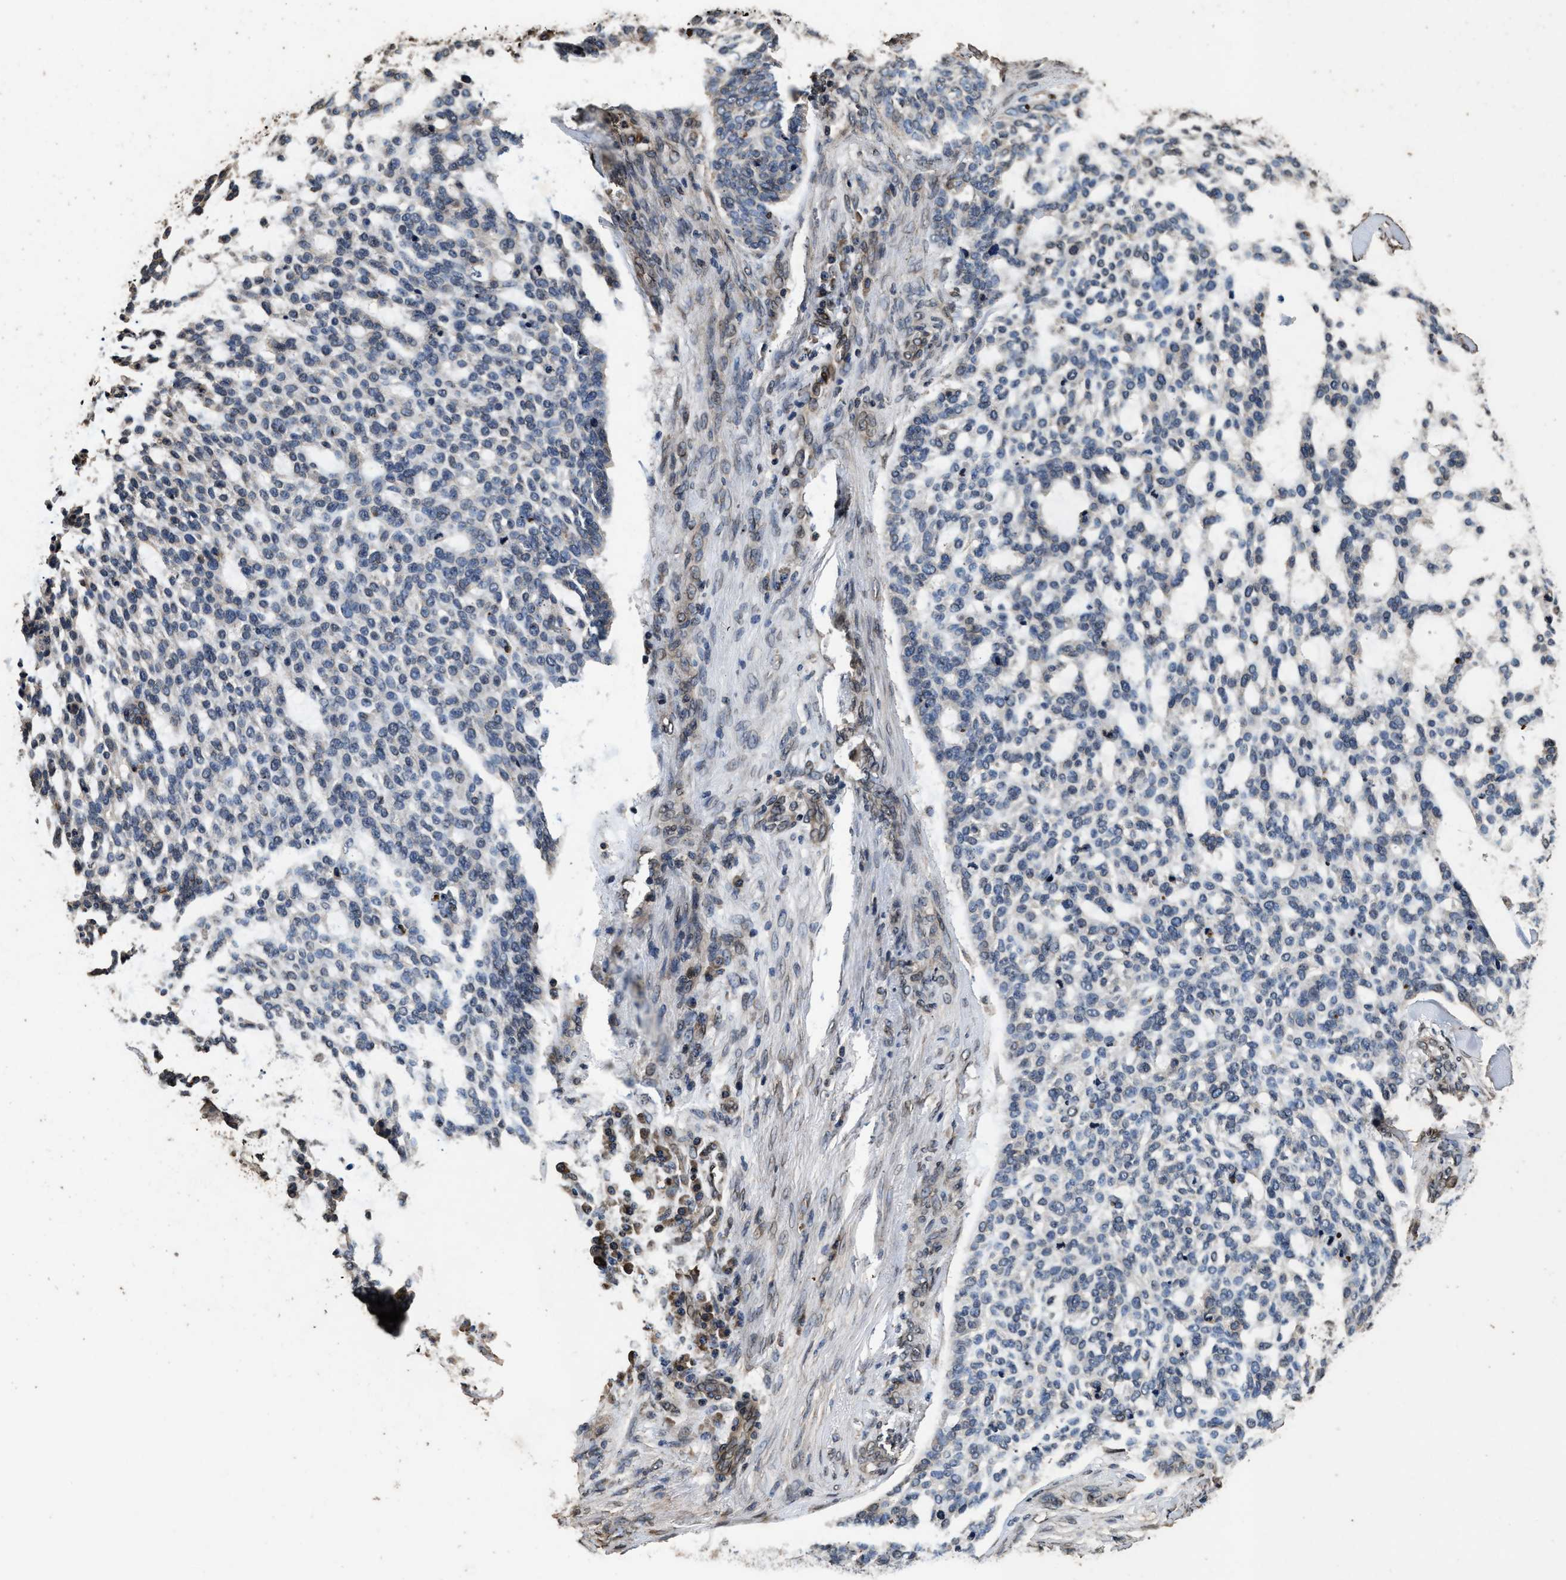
{"staining": {"intensity": "weak", "quantity": "<25%", "location": "cytoplasmic/membranous"}, "tissue": "skin cancer", "cell_type": "Tumor cells", "image_type": "cancer", "snomed": [{"axis": "morphology", "description": "Basal cell carcinoma"}, {"axis": "topography", "description": "Skin"}], "caption": "IHC image of neoplastic tissue: human skin cancer stained with DAB (3,3'-diaminobenzidine) displays no significant protein staining in tumor cells.", "gene": "ACCS", "patient": {"sex": "female", "age": 64}}